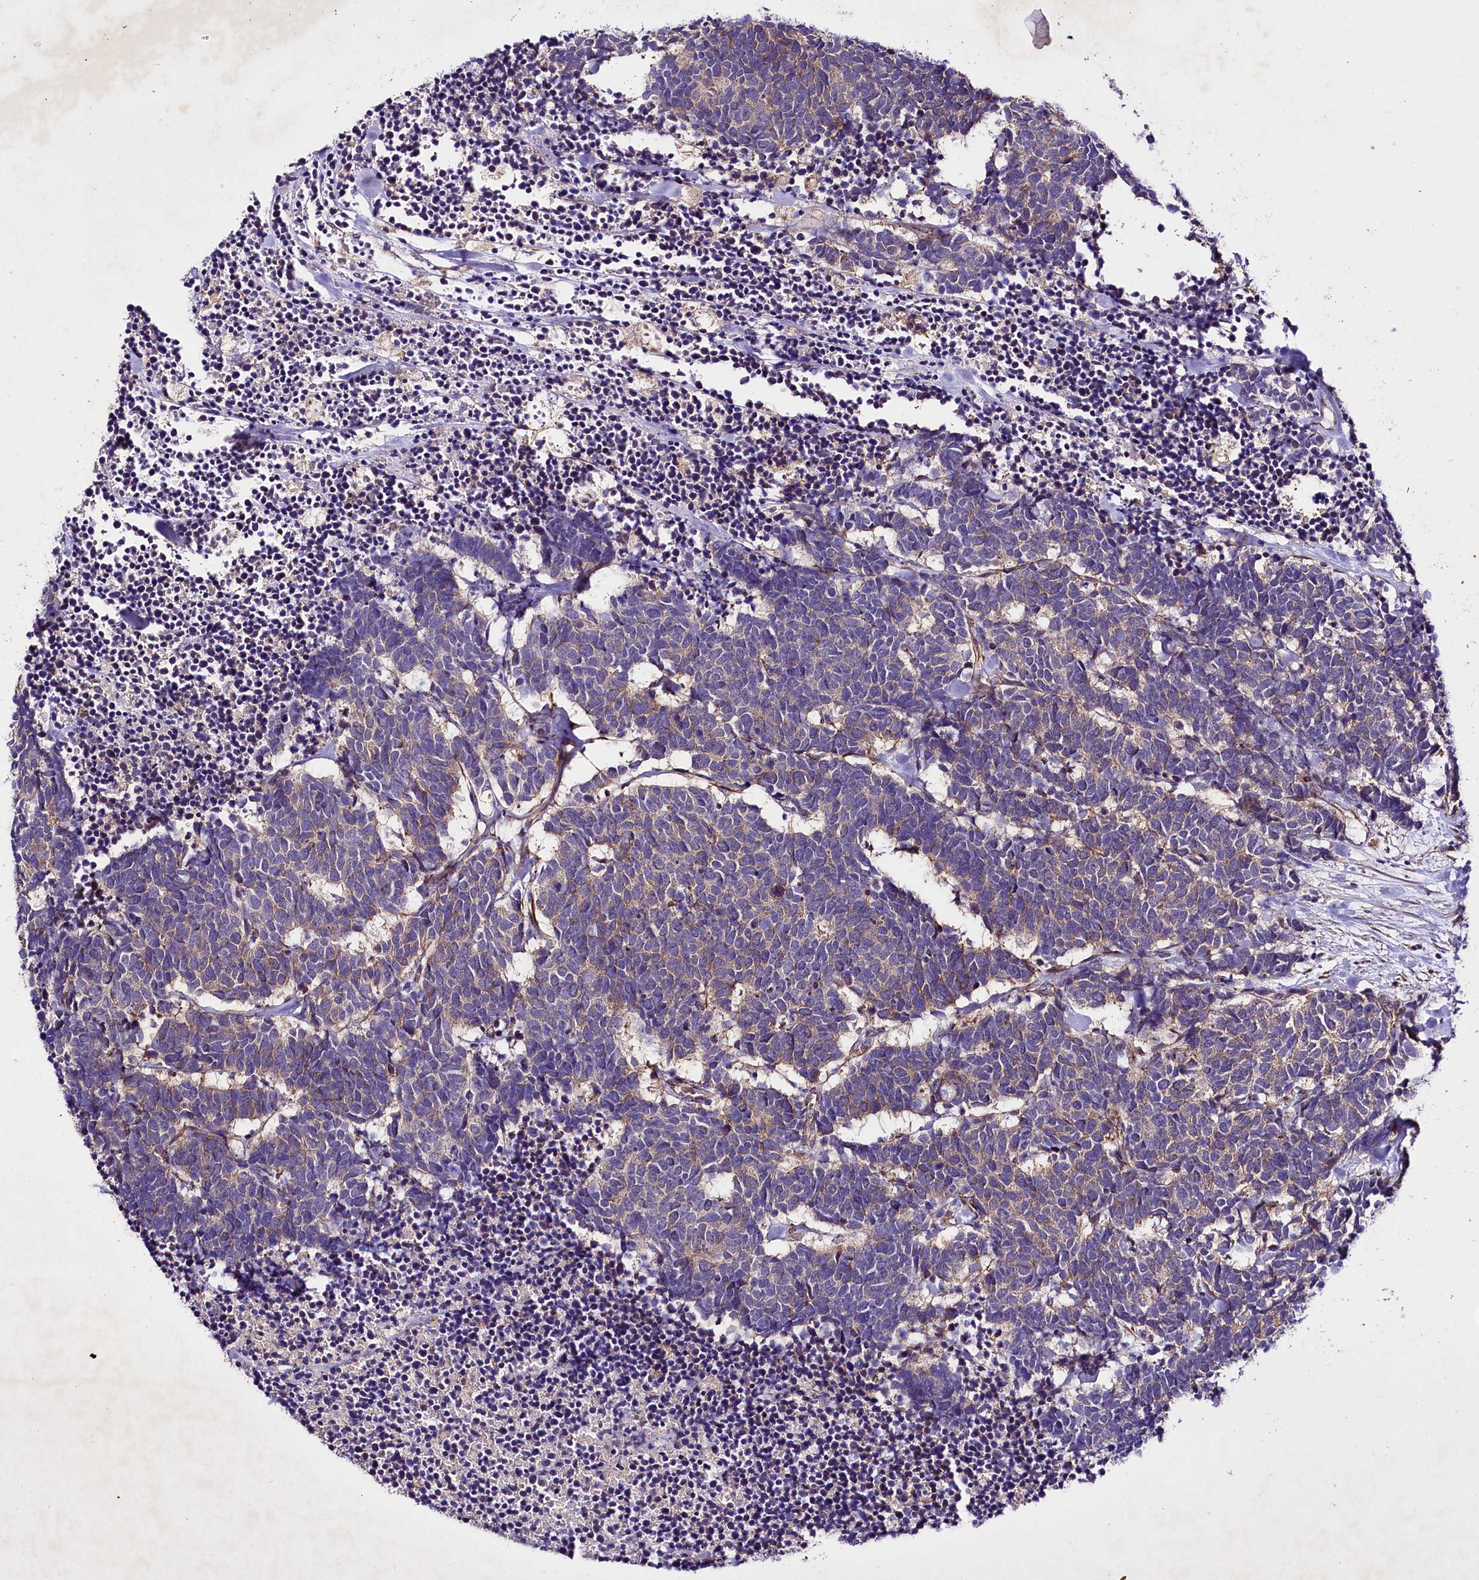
{"staining": {"intensity": "weak", "quantity": "<25%", "location": "cytoplasmic/membranous"}, "tissue": "carcinoid", "cell_type": "Tumor cells", "image_type": "cancer", "snomed": [{"axis": "morphology", "description": "Carcinoma, NOS"}, {"axis": "morphology", "description": "Carcinoid, malignant, NOS"}, {"axis": "topography", "description": "Urinary bladder"}], "caption": "The immunohistochemistry image has no significant positivity in tumor cells of carcinoma tissue.", "gene": "SLC7A1", "patient": {"sex": "male", "age": 57}}